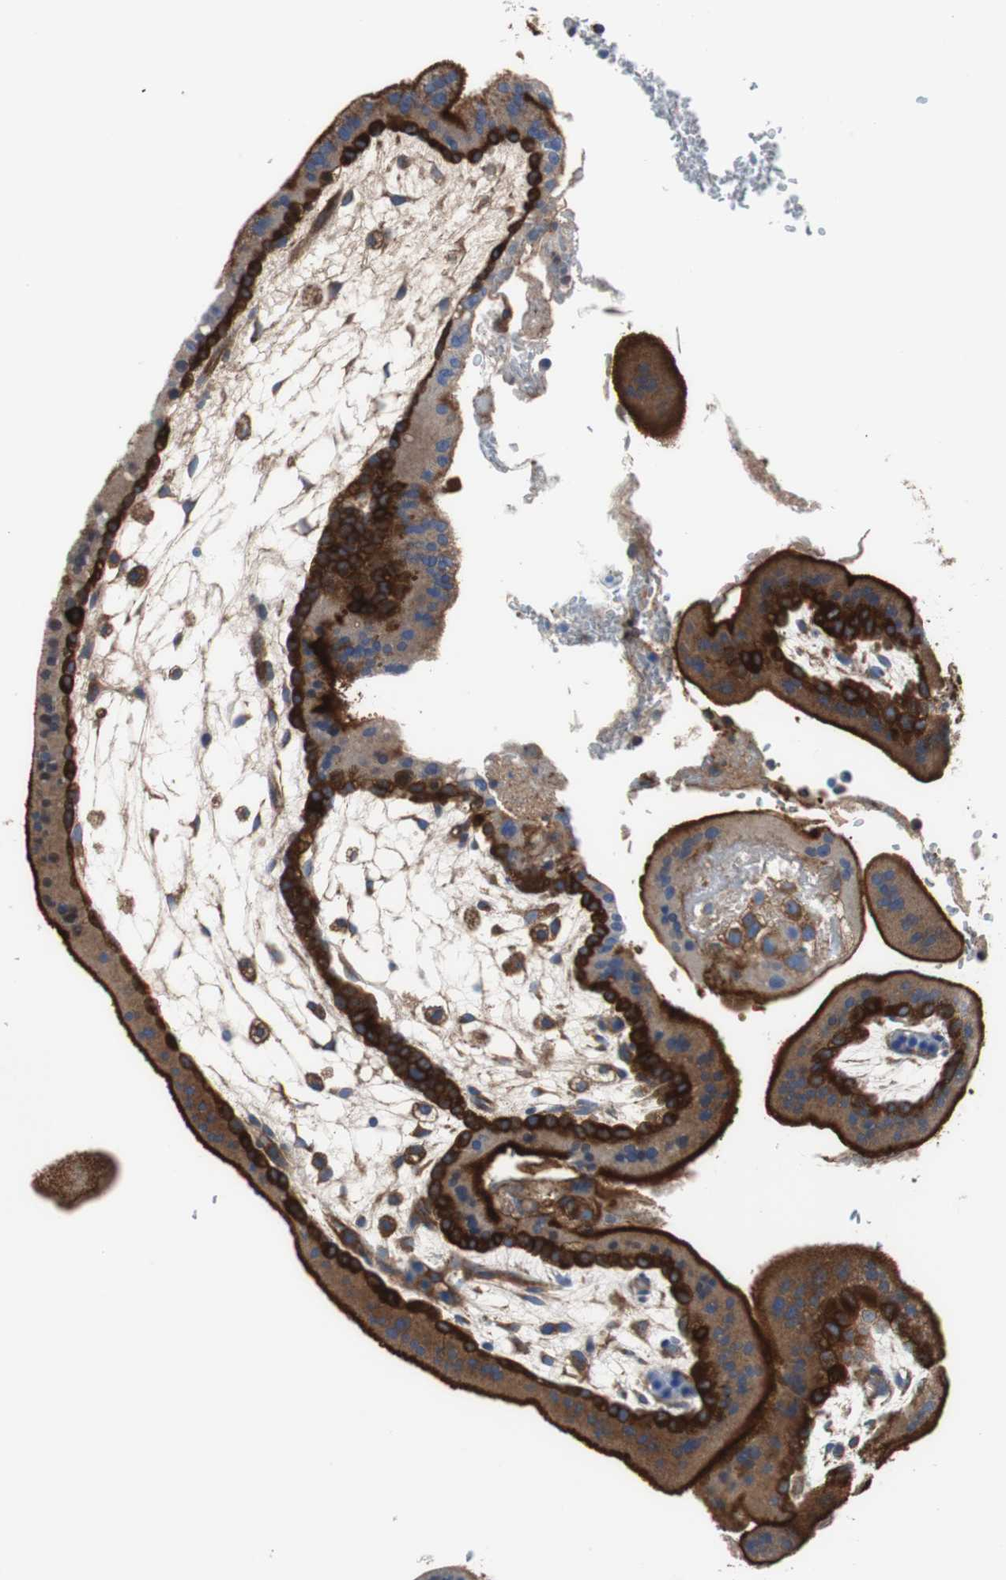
{"staining": {"intensity": "moderate", "quantity": ">75%", "location": "cytoplasmic/membranous"}, "tissue": "placenta", "cell_type": "Decidual cells", "image_type": "normal", "snomed": [{"axis": "morphology", "description": "Normal tissue, NOS"}, {"axis": "topography", "description": "Placenta"}], "caption": "A brown stain shows moderate cytoplasmic/membranous expression of a protein in decidual cells of normal human placenta.", "gene": "BRAF", "patient": {"sex": "female", "age": 35}}